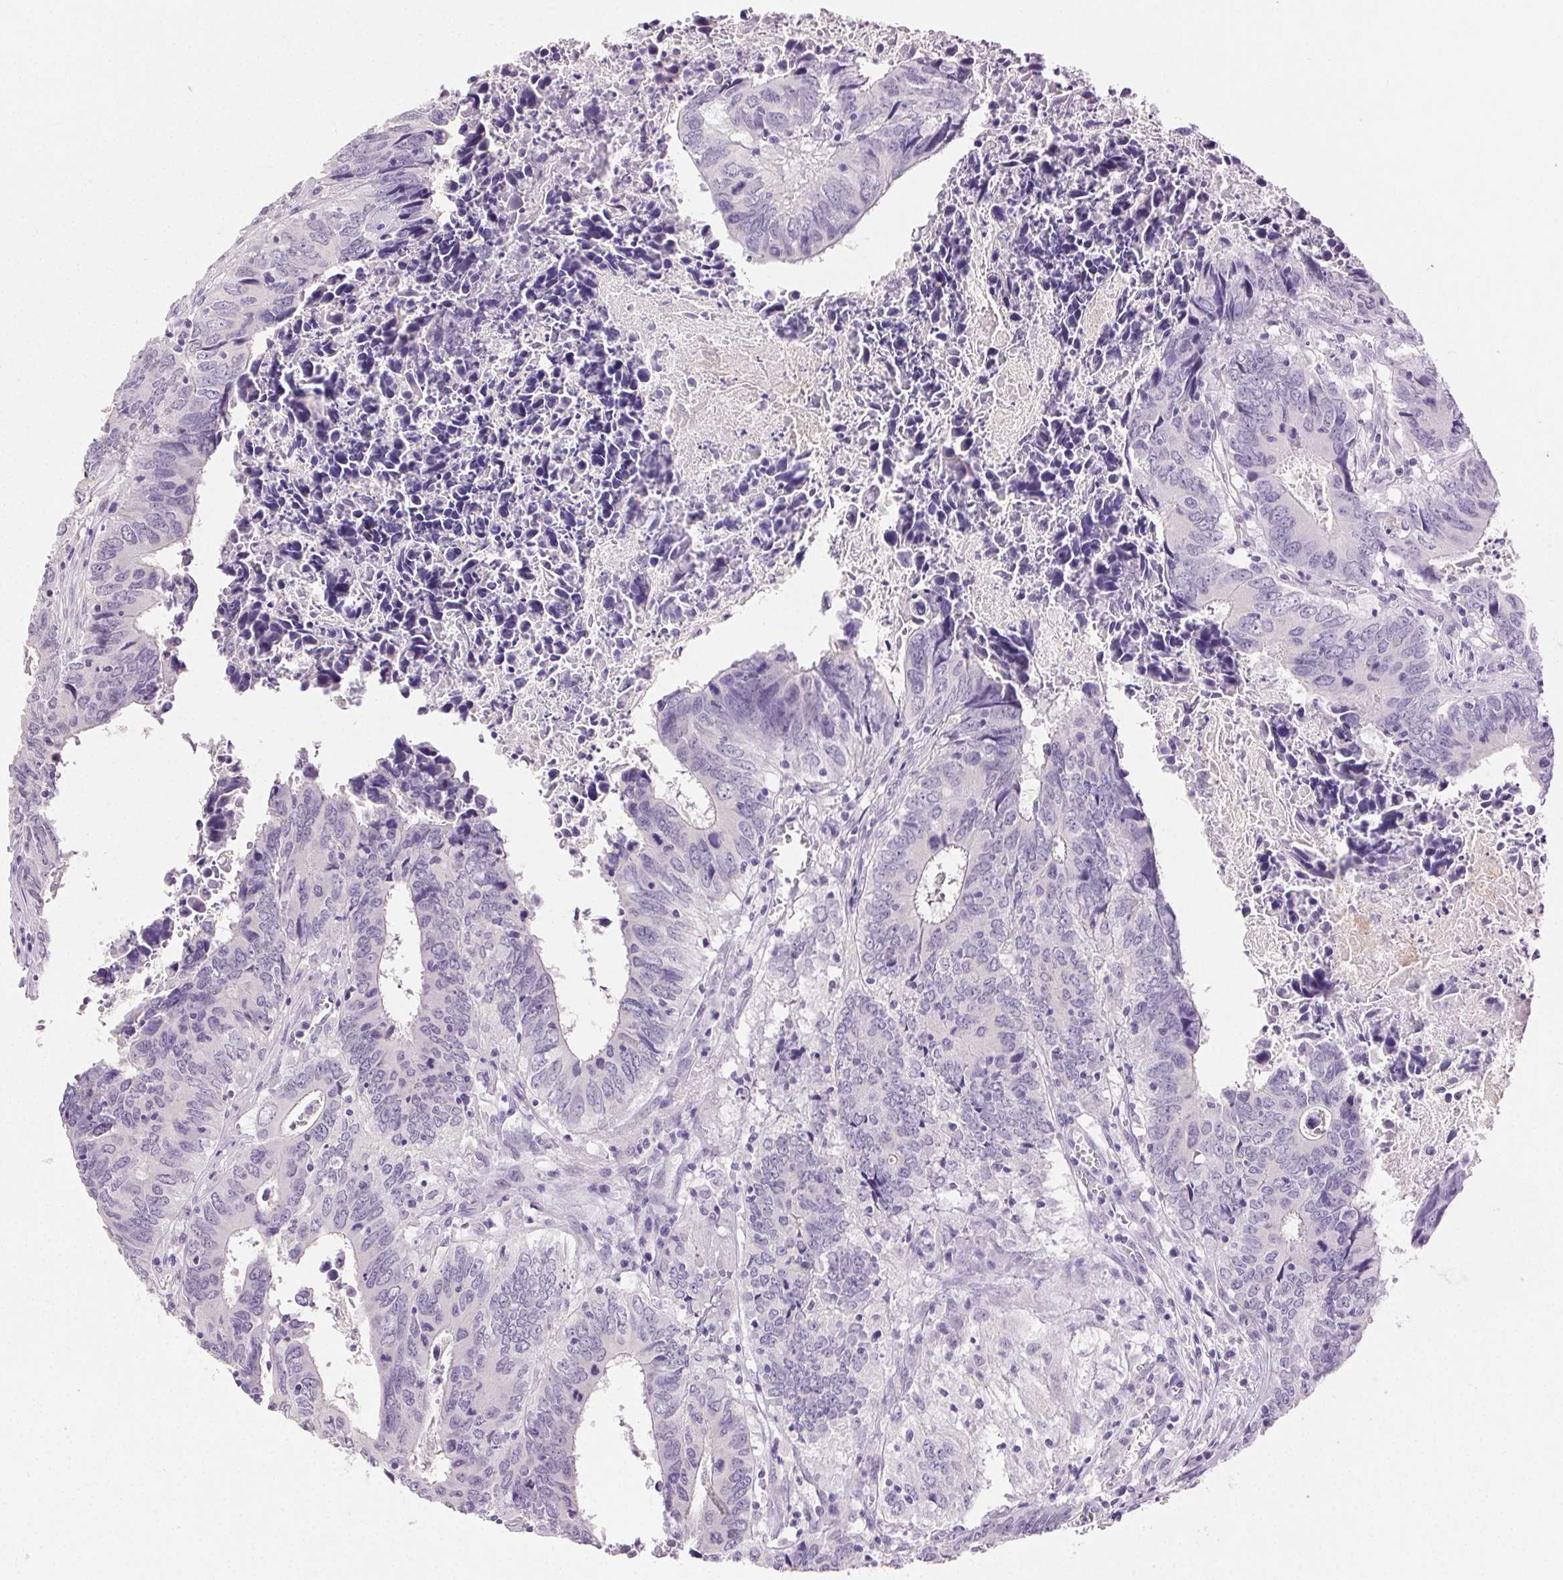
{"staining": {"intensity": "negative", "quantity": "none", "location": "none"}, "tissue": "colorectal cancer", "cell_type": "Tumor cells", "image_type": "cancer", "snomed": [{"axis": "morphology", "description": "Adenocarcinoma, NOS"}, {"axis": "topography", "description": "Colon"}], "caption": "A high-resolution photomicrograph shows immunohistochemistry staining of colorectal cancer (adenocarcinoma), which displays no significant positivity in tumor cells.", "gene": "CLDN10", "patient": {"sex": "female", "age": 82}}